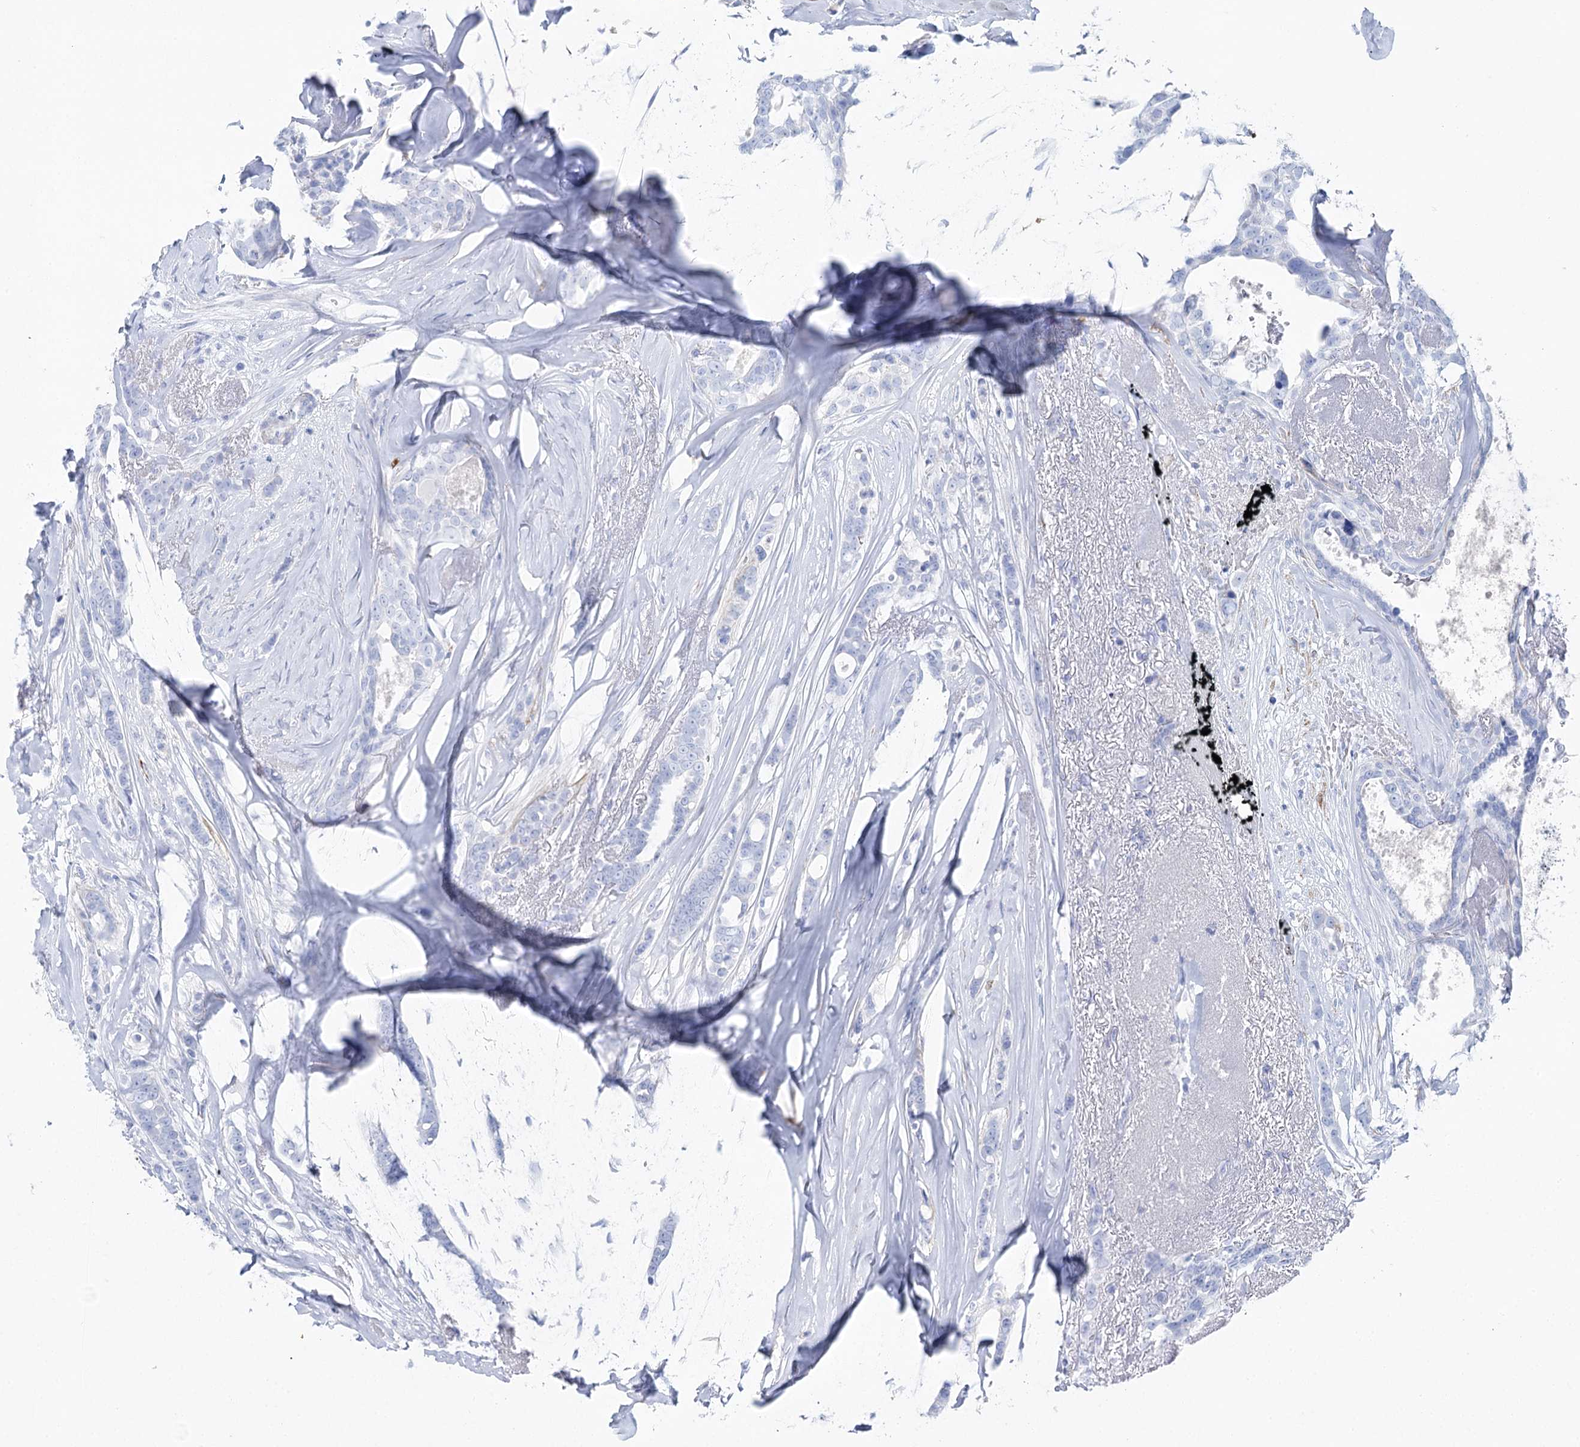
{"staining": {"intensity": "negative", "quantity": "none", "location": "none"}, "tissue": "breast cancer", "cell_type": "Tumor cells", "image_type": "cancer", "snomed": [{"axis": "morphology", "description": "Lobular carcinoma"}, {"axis": "topography", "description": "Breast"}], "caption": "The micrograph reveals no staining of tumor cells in lobular carcinoma (breast).", "gene": "CSN3", "patient": {"sex": "female", "age": 51}}